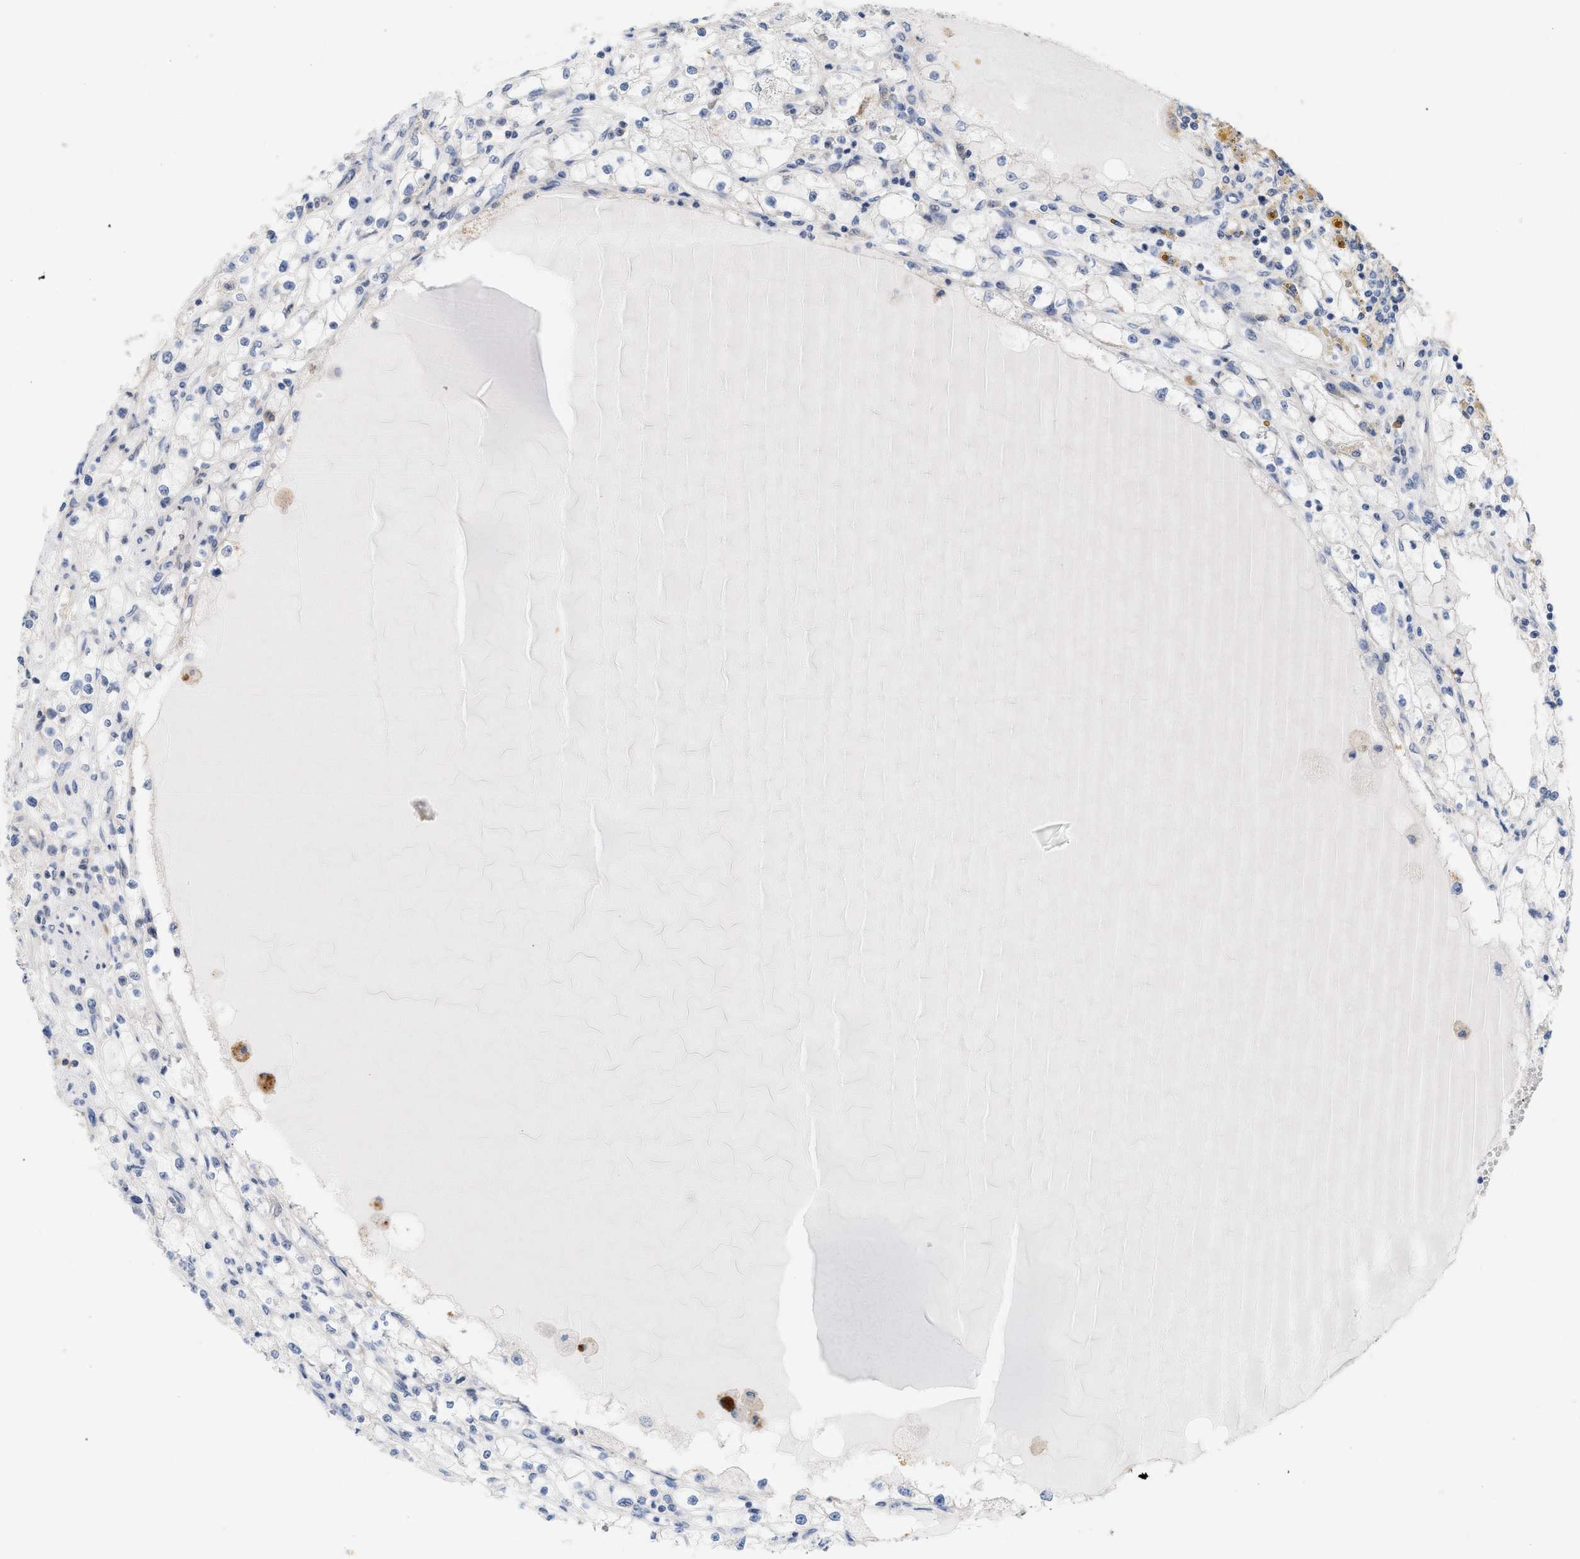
{"staining": {"intensity": "negative", "quantity": "none", "location": "none"}, "tissue": "renal cancer", "cell_type": "Tumor cells", "image_type": "cancer", "snomed": [{"axis": "morphology", "description": "Adenocarcinoma, NOS"}, {"axis": "topography", "description": "Kidney"}], "caption": "There is no significant staining in tumor cells of renal adenocarcinoma.", "gene": "DBNL", "patient": {"sex": "male", "age": 56}}